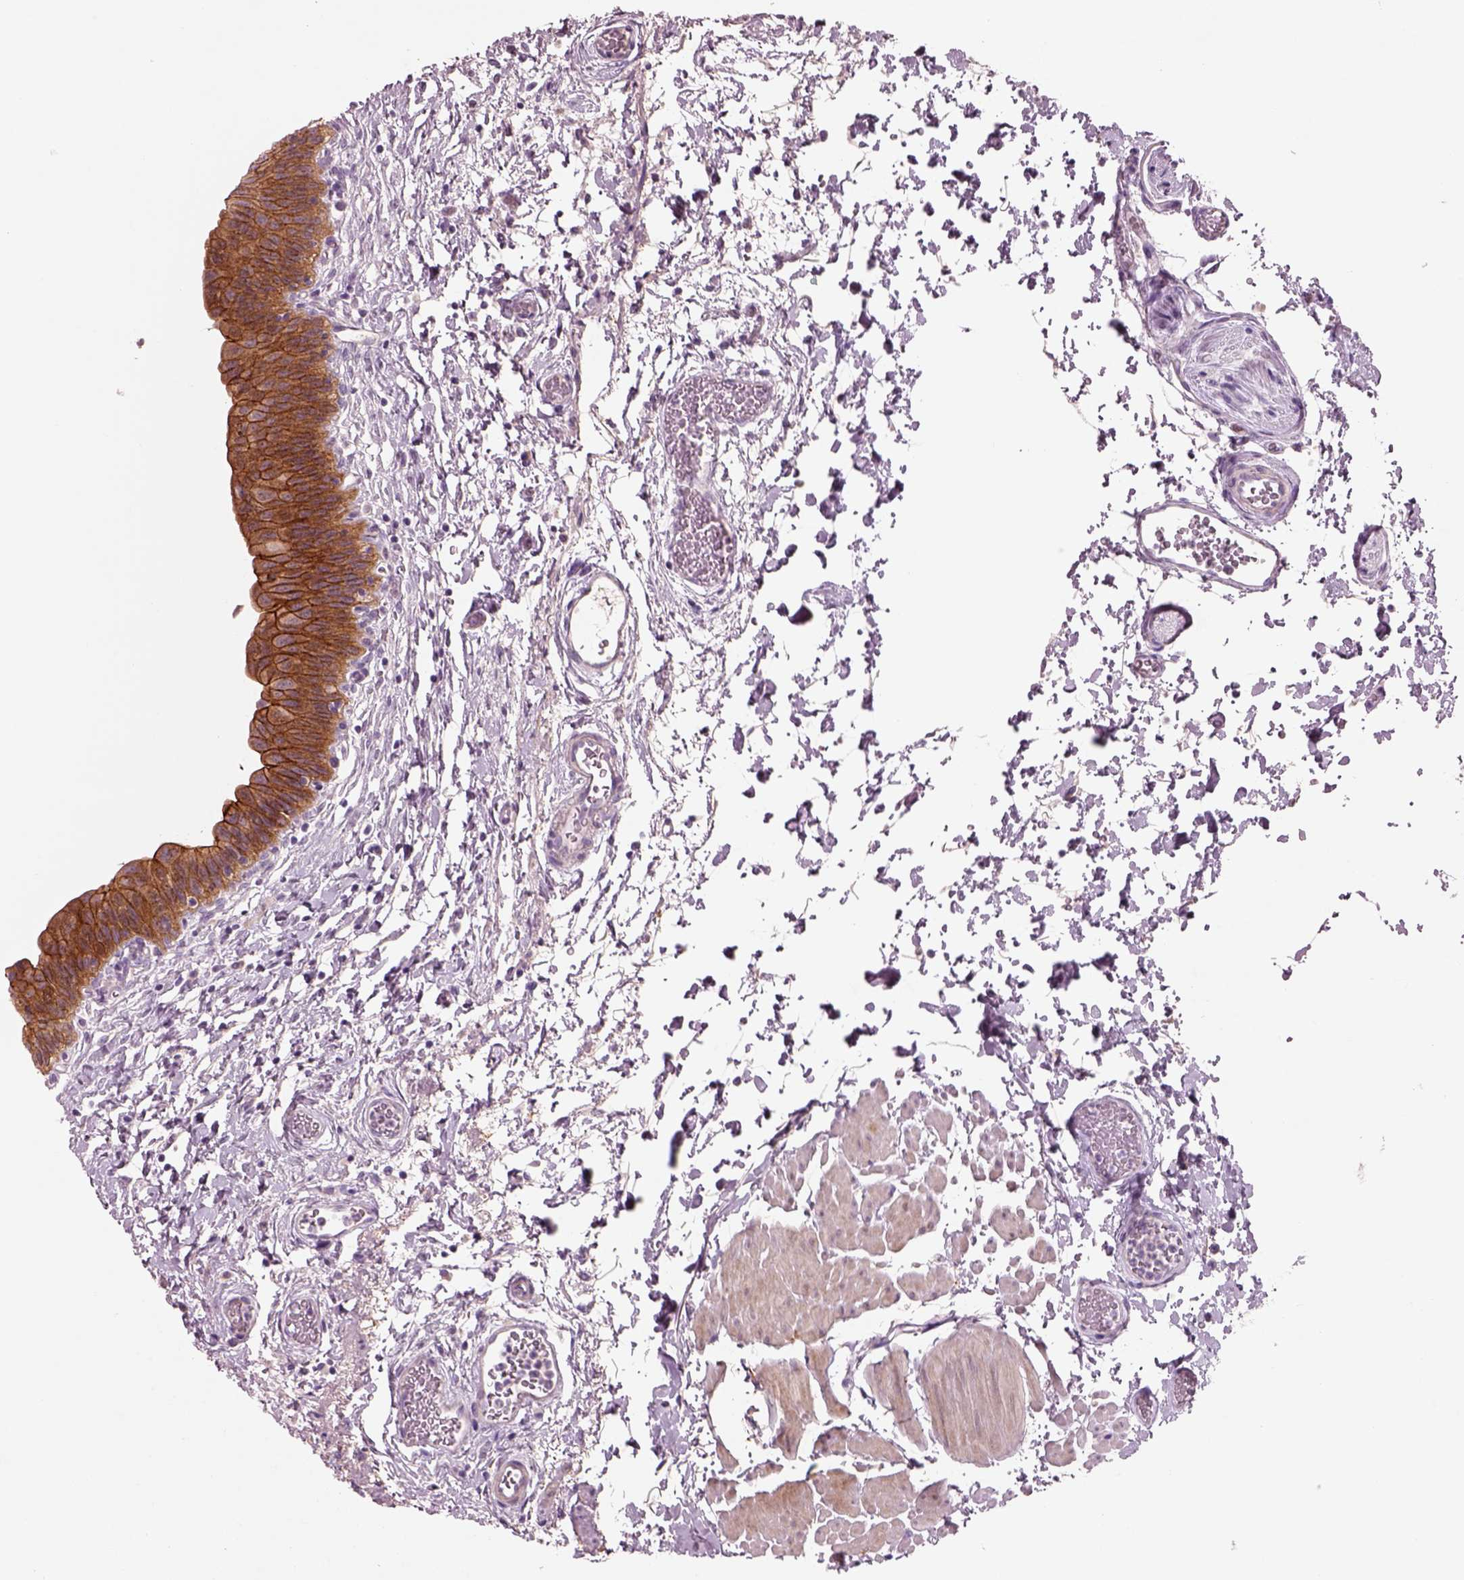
{"staining": {"intensity": "strong", "quantity": ">75%", "location": "cytoplasmic/membranous"}, "tissue": "urinary bladder", "cell_type": "Urothelial cells", "image_type": "normal", "snomed": [{"axis": "morphology", "description": "Normal tissue, NOS"}, {"axis": "topography", "description": "Urinary bladder"}], "caption": "This is a micrograph of immunohistochemistry staining of unremarkable urinary bladder, which shows strong expression in the cytoplasmic/membranous of urothelial cells.", "gene": "PLPP7", "patient": {"sex": "male", "age": 56}}